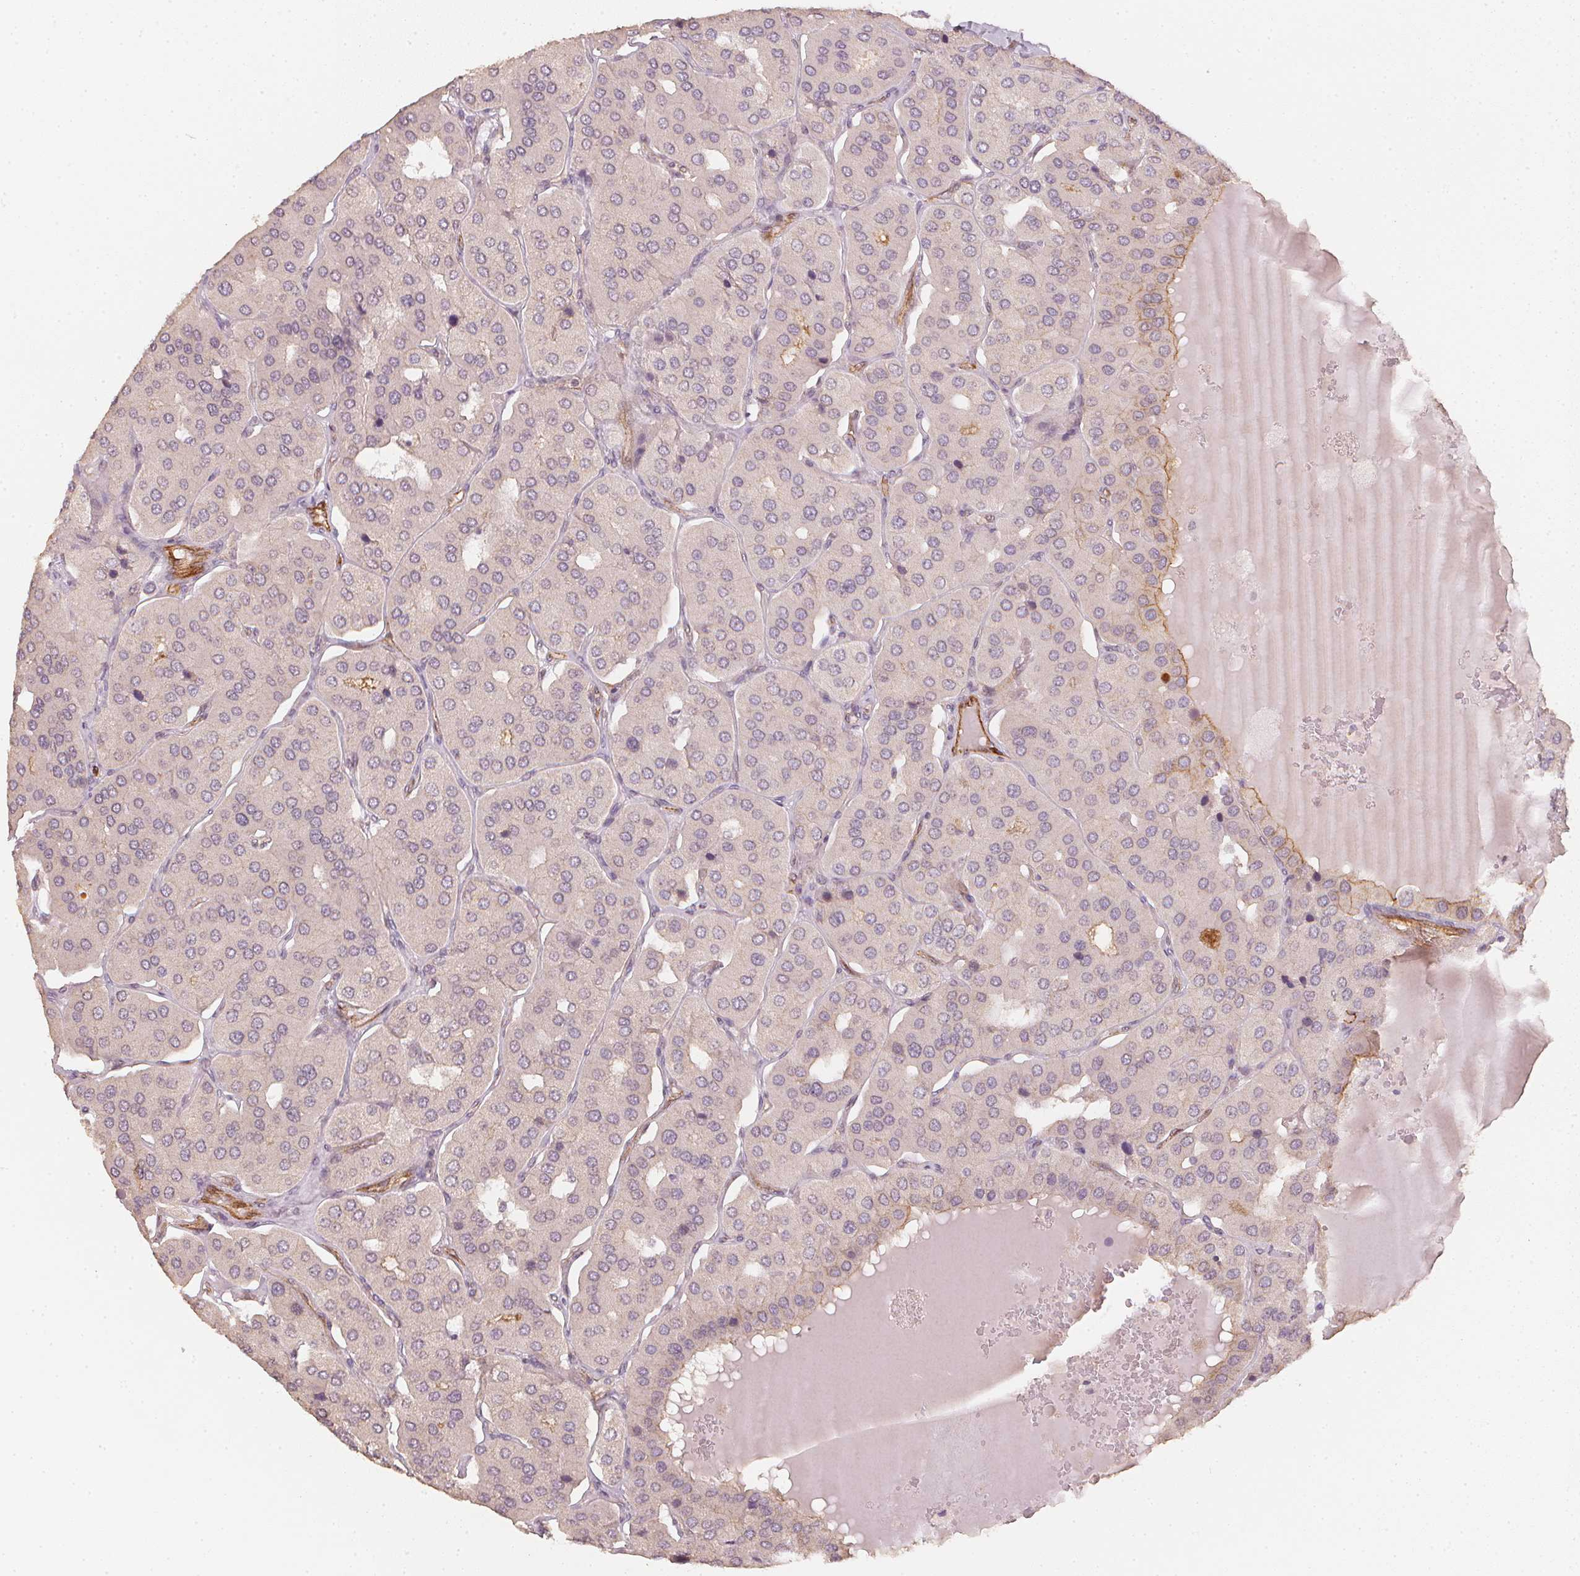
{"staining": {"intensity": "negative", "quantity": "none", "location": "none"}, "tissue": "parathyroid gland", "cell_type": "Glandular cells", "image_type": "normal", "snomed": [{"axis": "morphology", "description": "Normal tissue, NOS"}, {"axis": "morphology", "description": "Adenoma, NOS"}, {"axis": "topography", "description": "Parathyroid gland"}], "caption": "The histopathology image displays no significant staining in glandular cells of parathyroid gland.", "gene": "CIB1", "patient": {"sex": "female", "age": 86}}